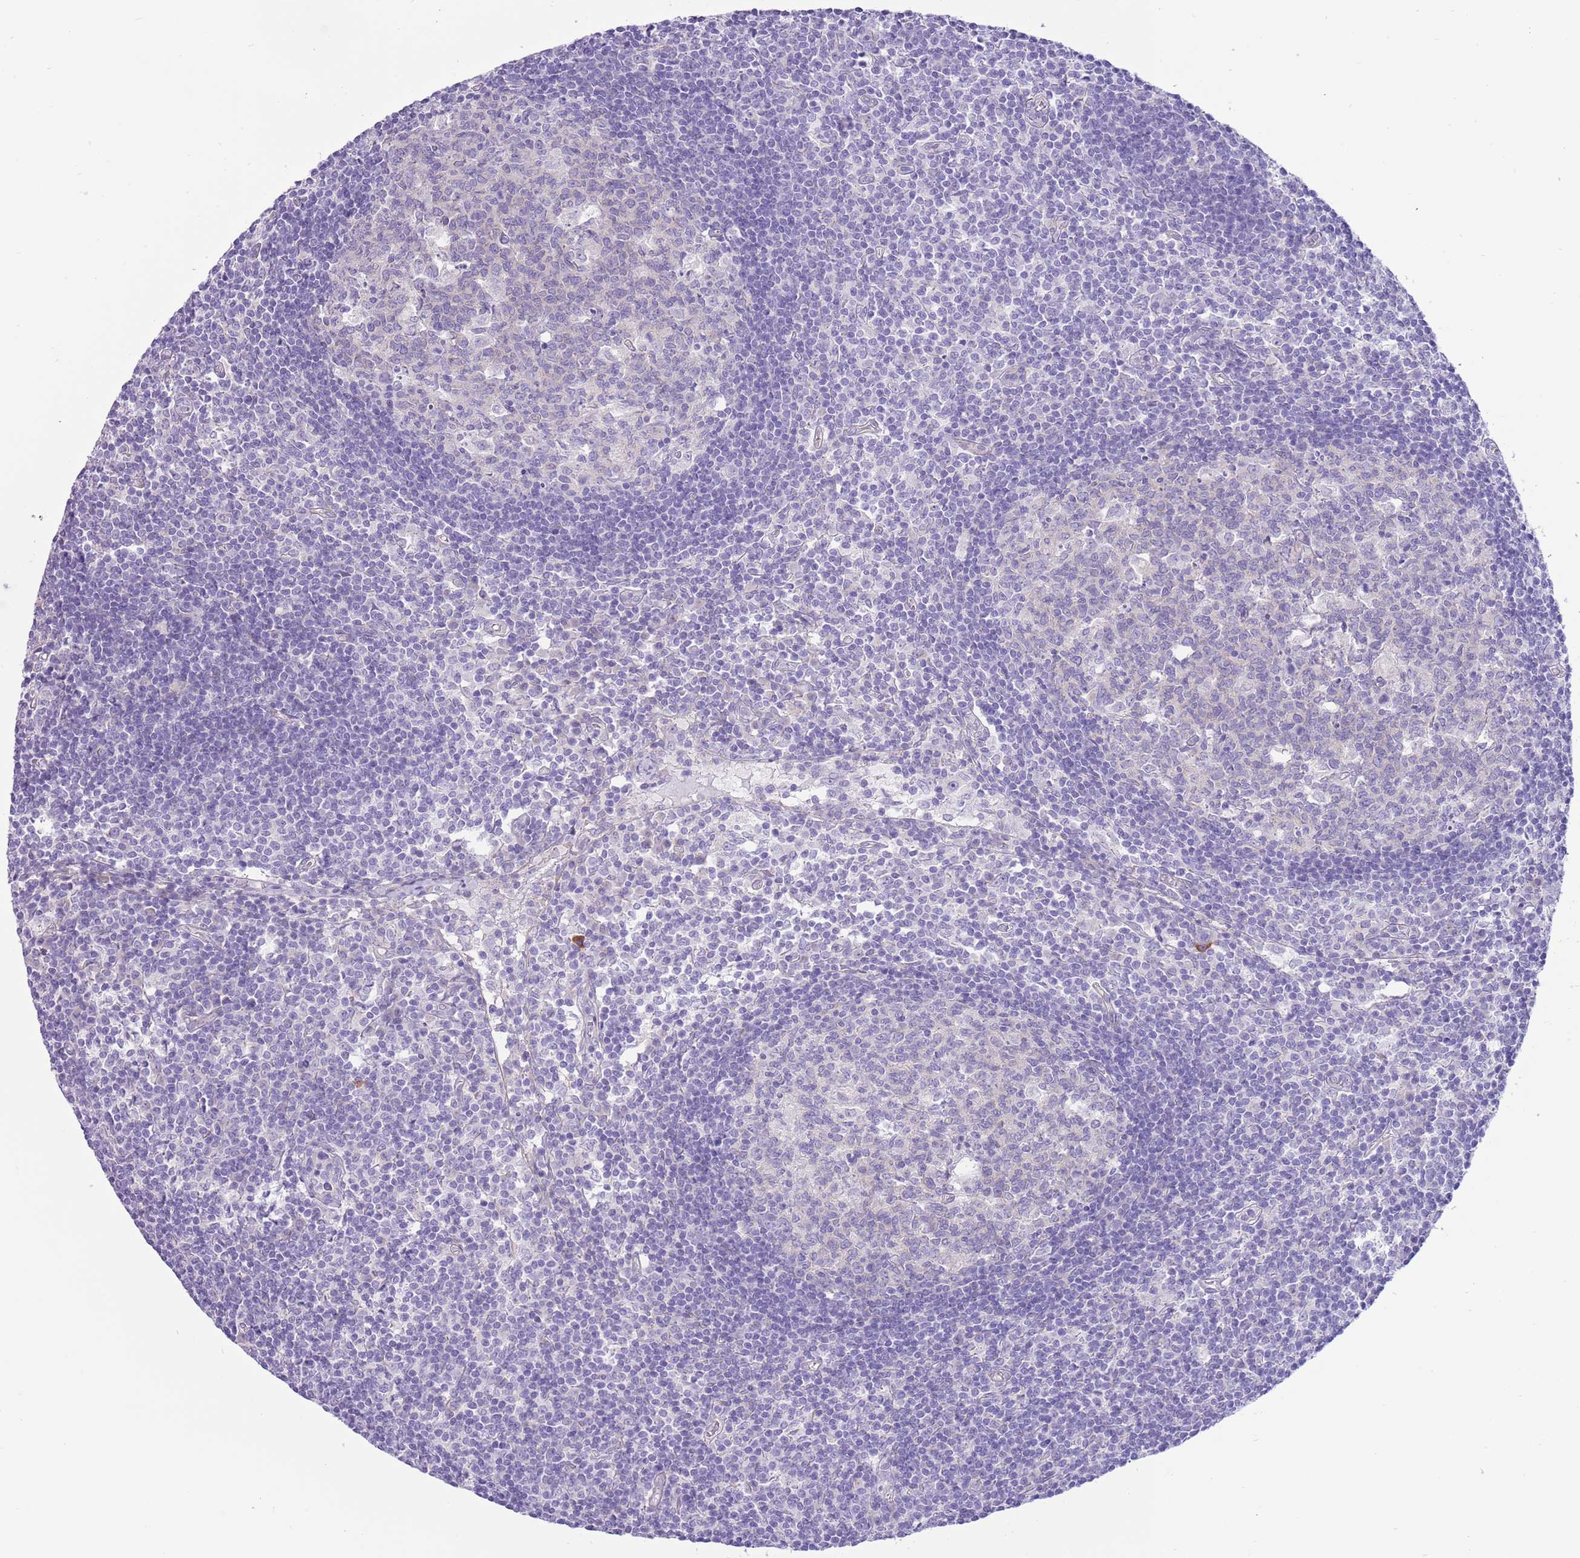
{"staining": {"intensity": "negative", "quantity": "none", "location": "none"}, "tissue": "lymph node", "cell_type": "Germinal center cells", "image_type": "normal", "snomed": [{"axis": "morphology", "description": "Normal tissue, NOS"}, {"axis": "topography", "description": "Lymph node"}], "caption": "Immunohistochemistry (IHC) histopathology image of normal lymph node: lymph node stained with DAB exhibits no significant protein staining in germinal center cells. (Immunohistochemistry (IHC), brightfield microscopy, high magnification).", "gene": "ZC4H2", "patient": {"sex": "female", "age": 55}}